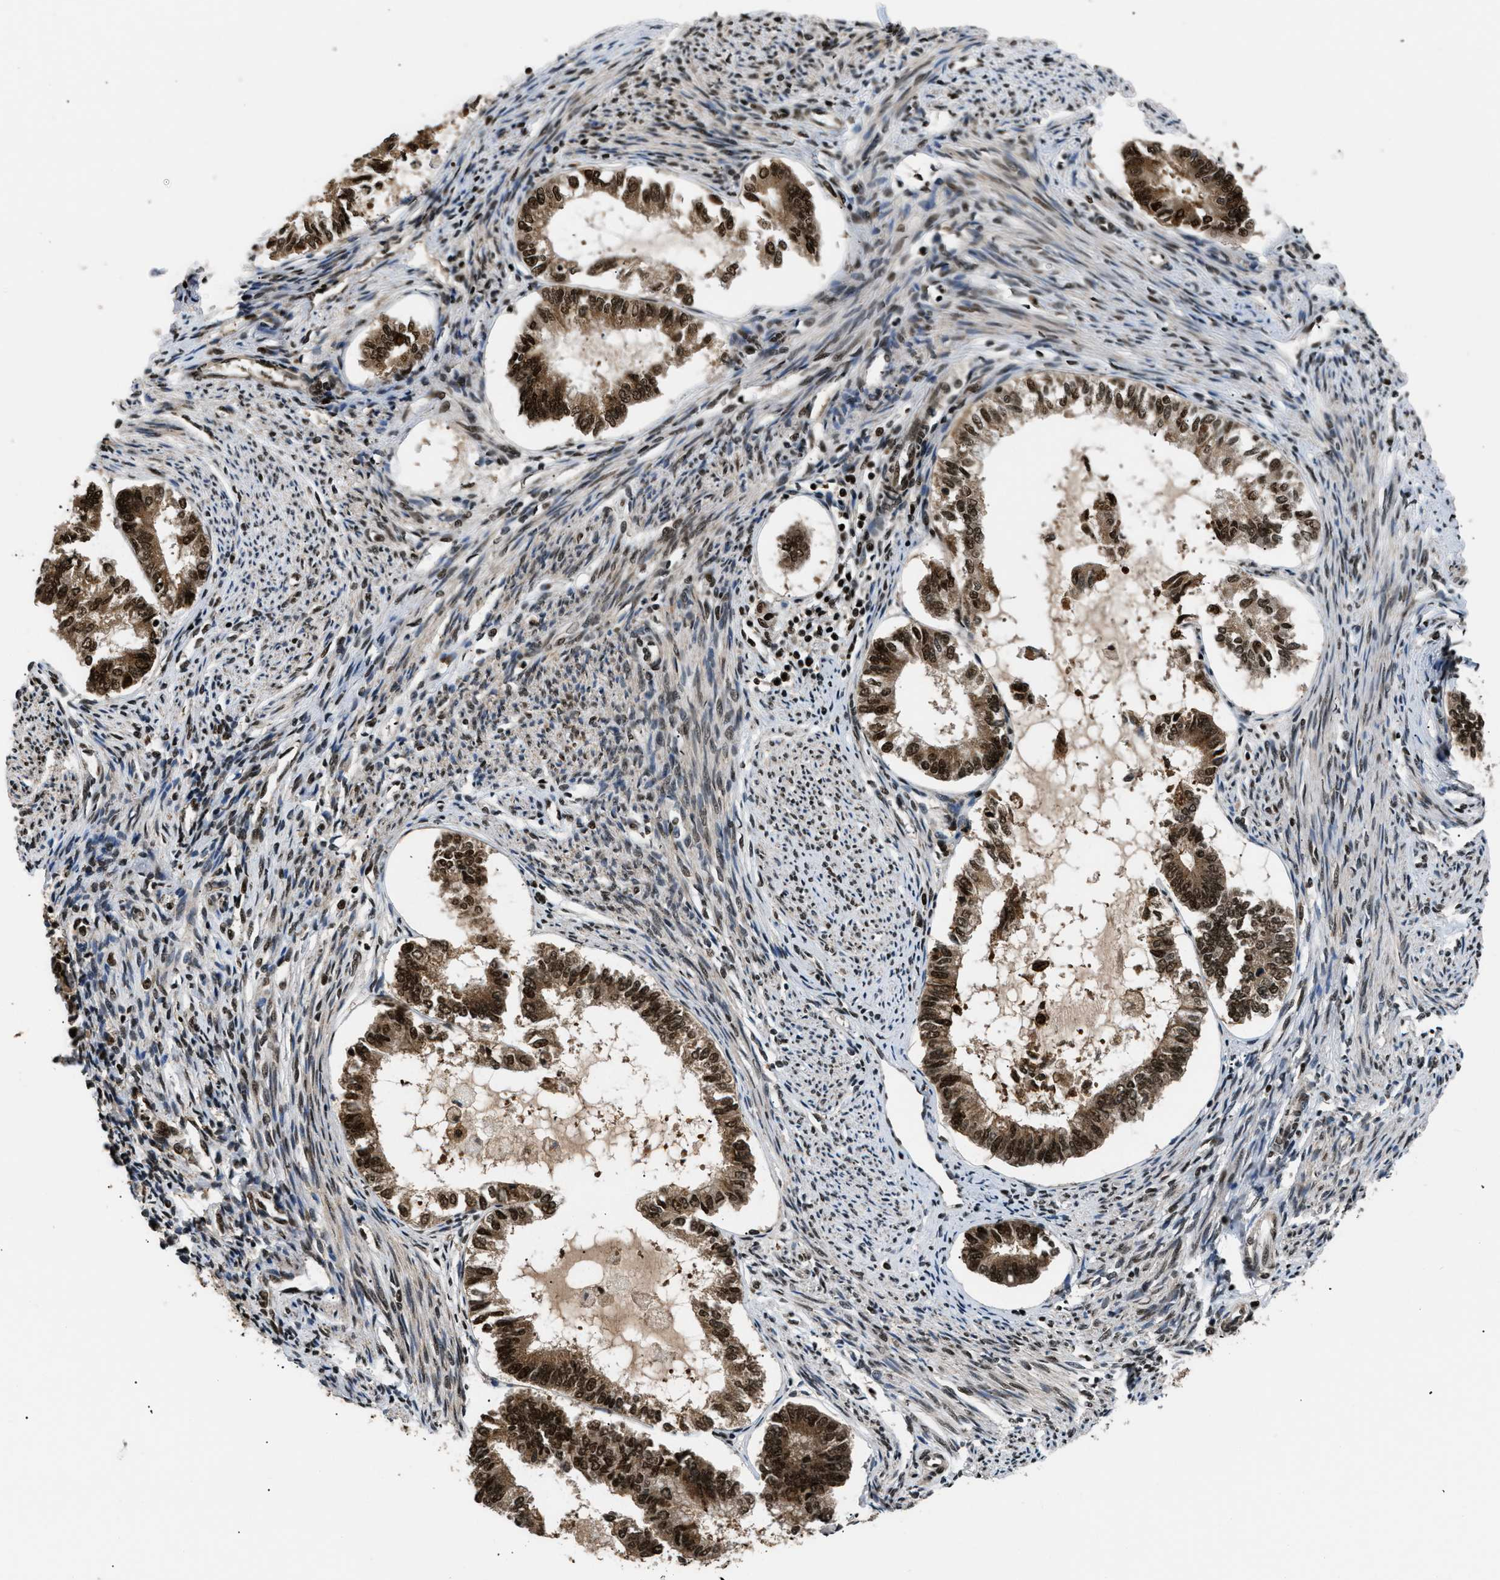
{"staining": {"intensity": "strong", "quantity": ">75%", "location": "cytoplasmic/membranous,nuclear"}, "tissue": "endometrial cancer", "cell_type": "Tumor cells", "image_type": "cancer", "snomed": [{"axis": "morphology", "description": "Adenocarcinoma, NOS"}, {"axis": "topography", "description": "Endometrium"}], "caption": "DAB (3,3'-diaminobenzidine) immunohistochemical staining of endometrial cancer demonstrates strong cytoplasmic/membranous and nuclear protein positivity in approximately >75% of tumor cells. Nuclei are stained in blue.", "gene": "RBM5", "patient": {"sex": "female", "age": 86}}